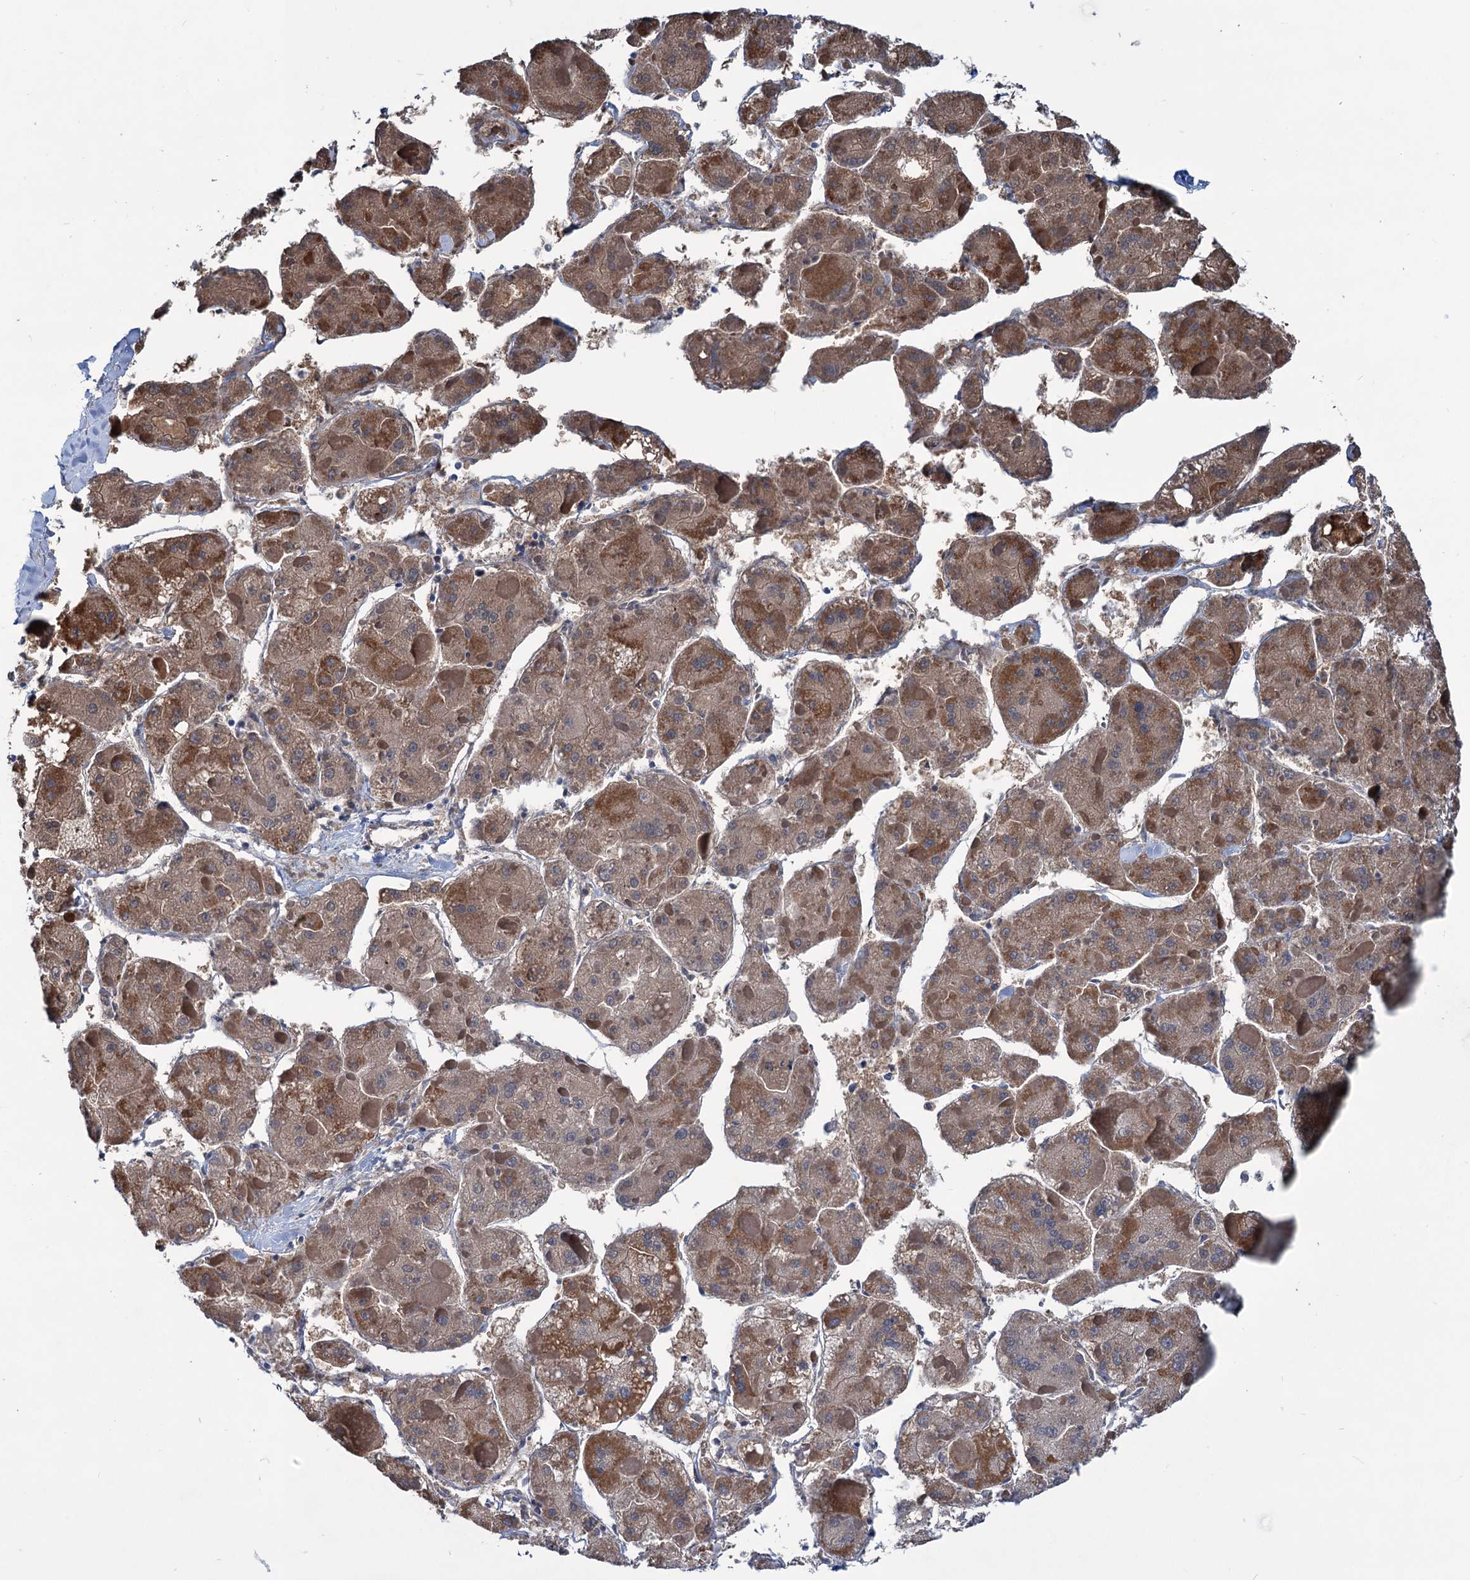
{"staining": {"intensity": "moderate", "quantity": ">75%", "location": "cytoplasmic/membranous"}, "tissue": "liver cancer", "cell_type": "Tumor cells", "image_type": "cancer", "snomed": [{"axis": "morphology", "description": "Carcinoma, Hepatocellular, NOS"}, {"axis": "topography", "description": "Liver"}], "caption": "High-magnification brightfield microscopy of hepatocellular carcinoma (liver) stained with DAB (brown) and counterstained with hematoxylin (blue). tumor cells exhibit moderate cytoplasmic/membranous positivity is seen in approximately>75% of cells. The staining was performed using DAB (3,3'-diaminobenzidine) to visualize the protein expression in brown, while the nuclei were stained in blue with hematoxylin (Magnification: 20x).", "gene": "LPIN1", "patient": {"sex": "female", "age": 73}}